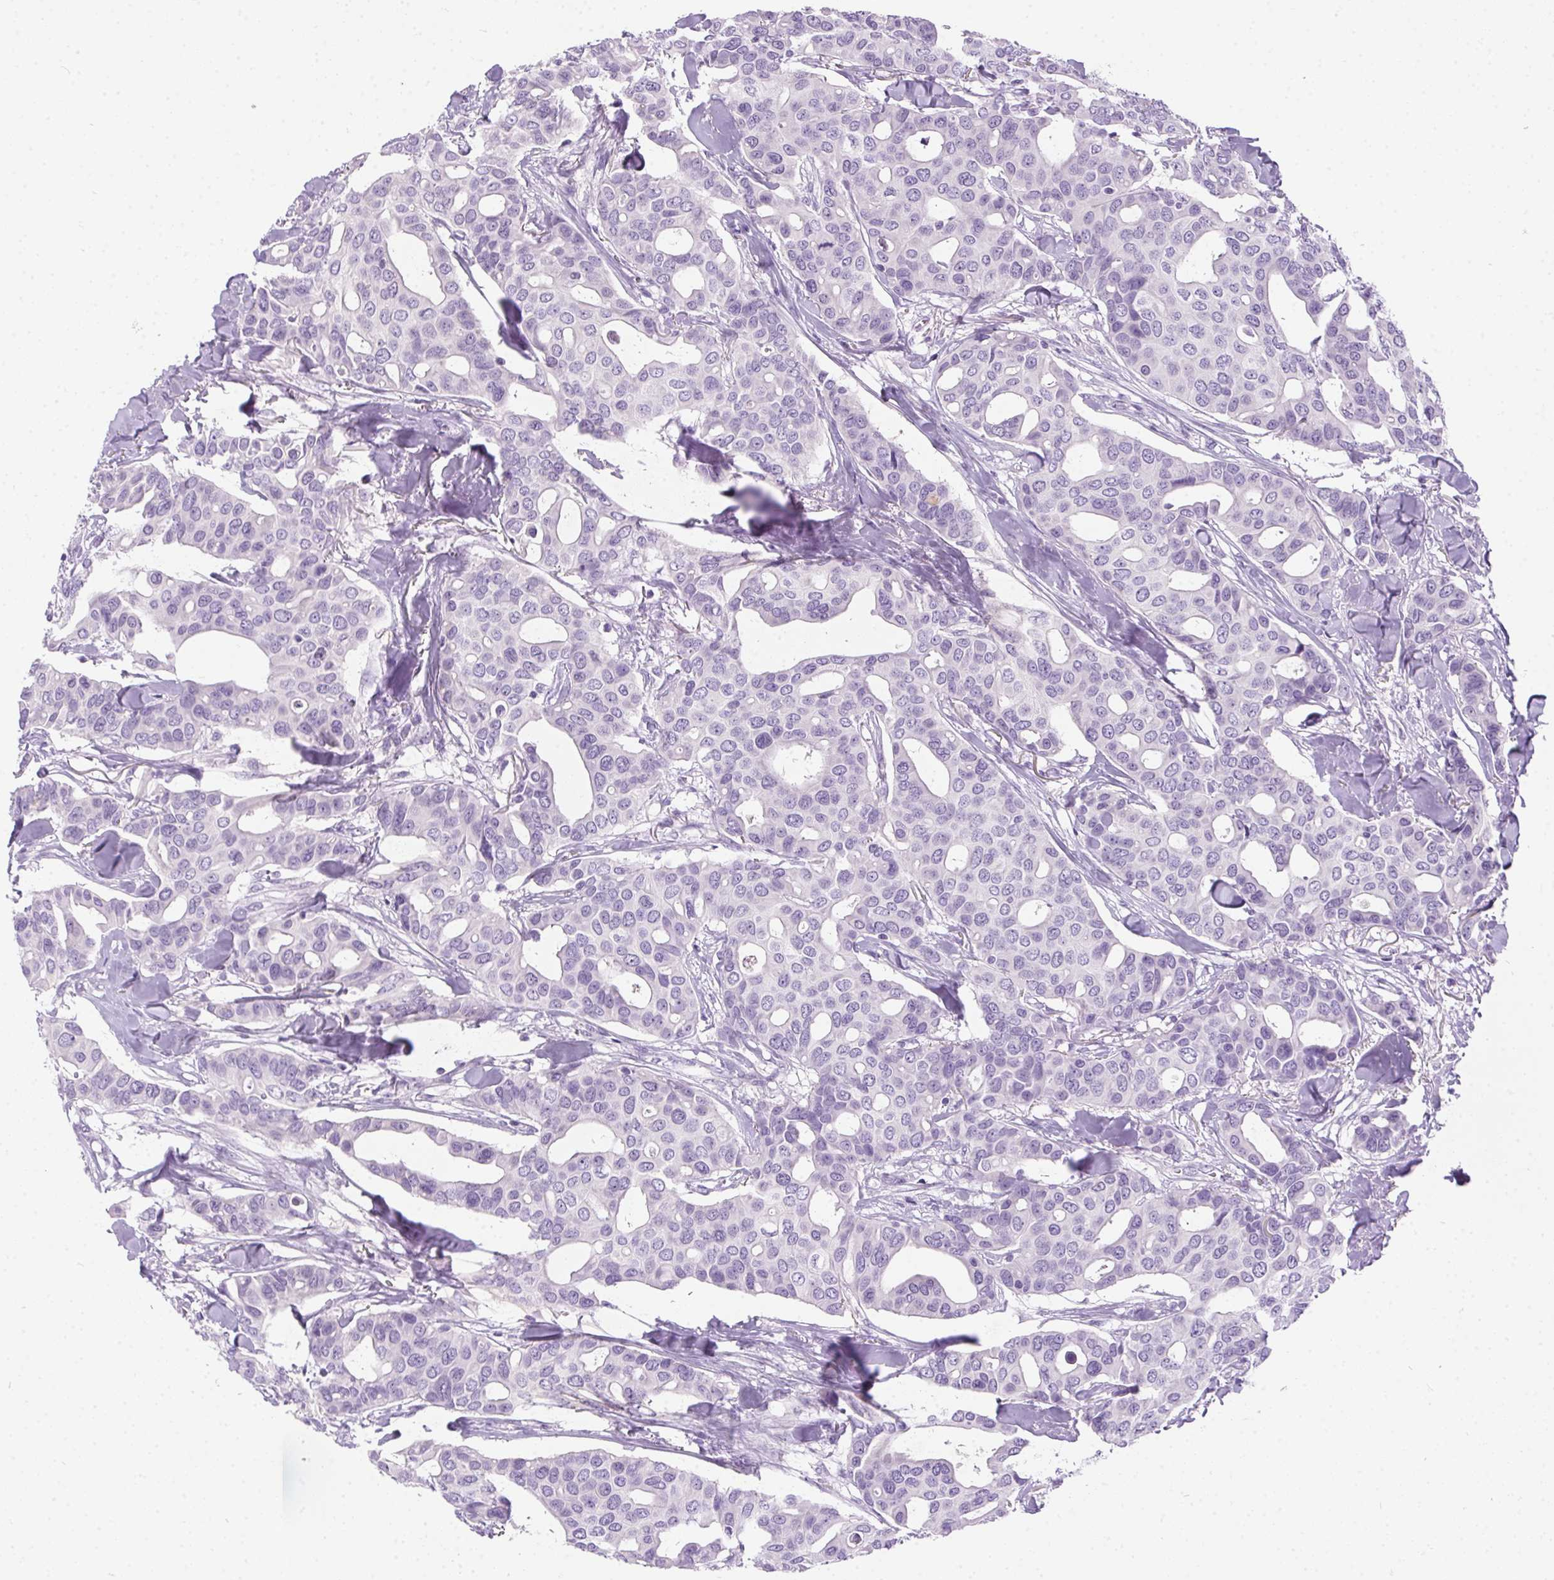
{"staining": {"intensity": "negative", "quantity": "none", "location": "none"}, "tissue": "breast cancer", "cell_type": "Tumor cells", "image_type": "cancer", "snomed": [{"axis": "morphology", "description": "Duct carcinoma"}, {"axis": "topography", "description": "Breast"}], "caption": "High magnification brightfield microscopy of intraductal carcinoma (breast) stained with DAB (3,3'-diaminobenzidine) (brown) and counterstained with hematoxylin (blue): tumor cells show no significant staining. The staining was performed using DAB to visualize the protein expression in brown, while the nuclei were stained in blue with hematoxylin (Magnification: 20x).", "gene": "SSTR4", "patient": {"sex": "female", "age": 54}}